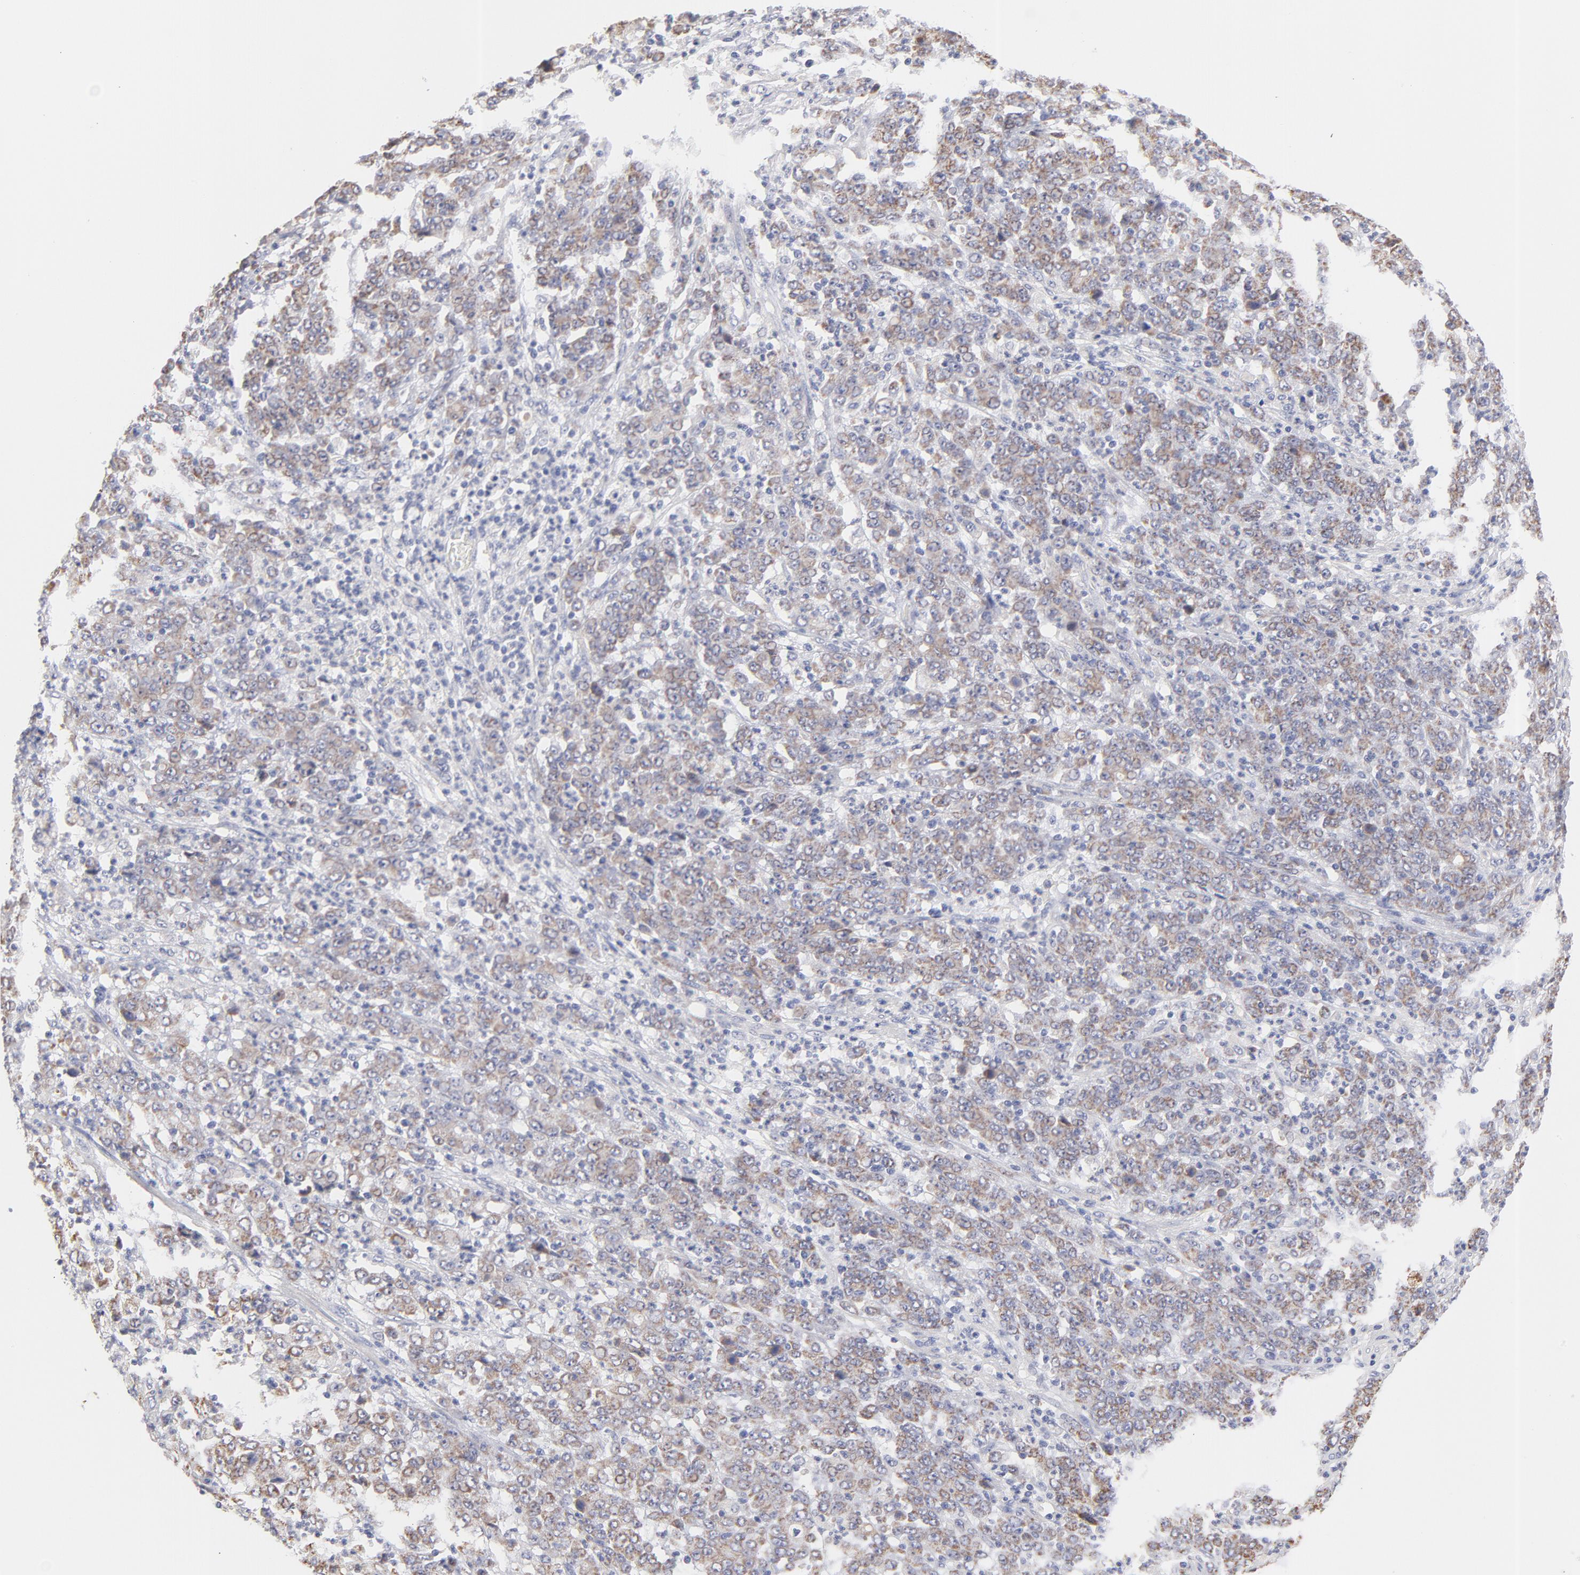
{"staining": {"intensity": "moderate", "quantity": ">75%", "location": "cytoplasmic/membranous"}, "tissue": "stomach cancer", "cell_type": "Tumor cells", "image_type": "cancer", "snomed": [{"axis": "morphology", "description": "Adenocarcinoma, NOS"}, {"axis": "topography", "description": "Stomach, lower"}], "caption": "Human stomach cancer stained with a brown dye reveals moderate cytoplasmic/membranous positive expression in approximately >75% of tumor cells.", "gene": "TST", "patient": {"sex": "female", "age": 71}}